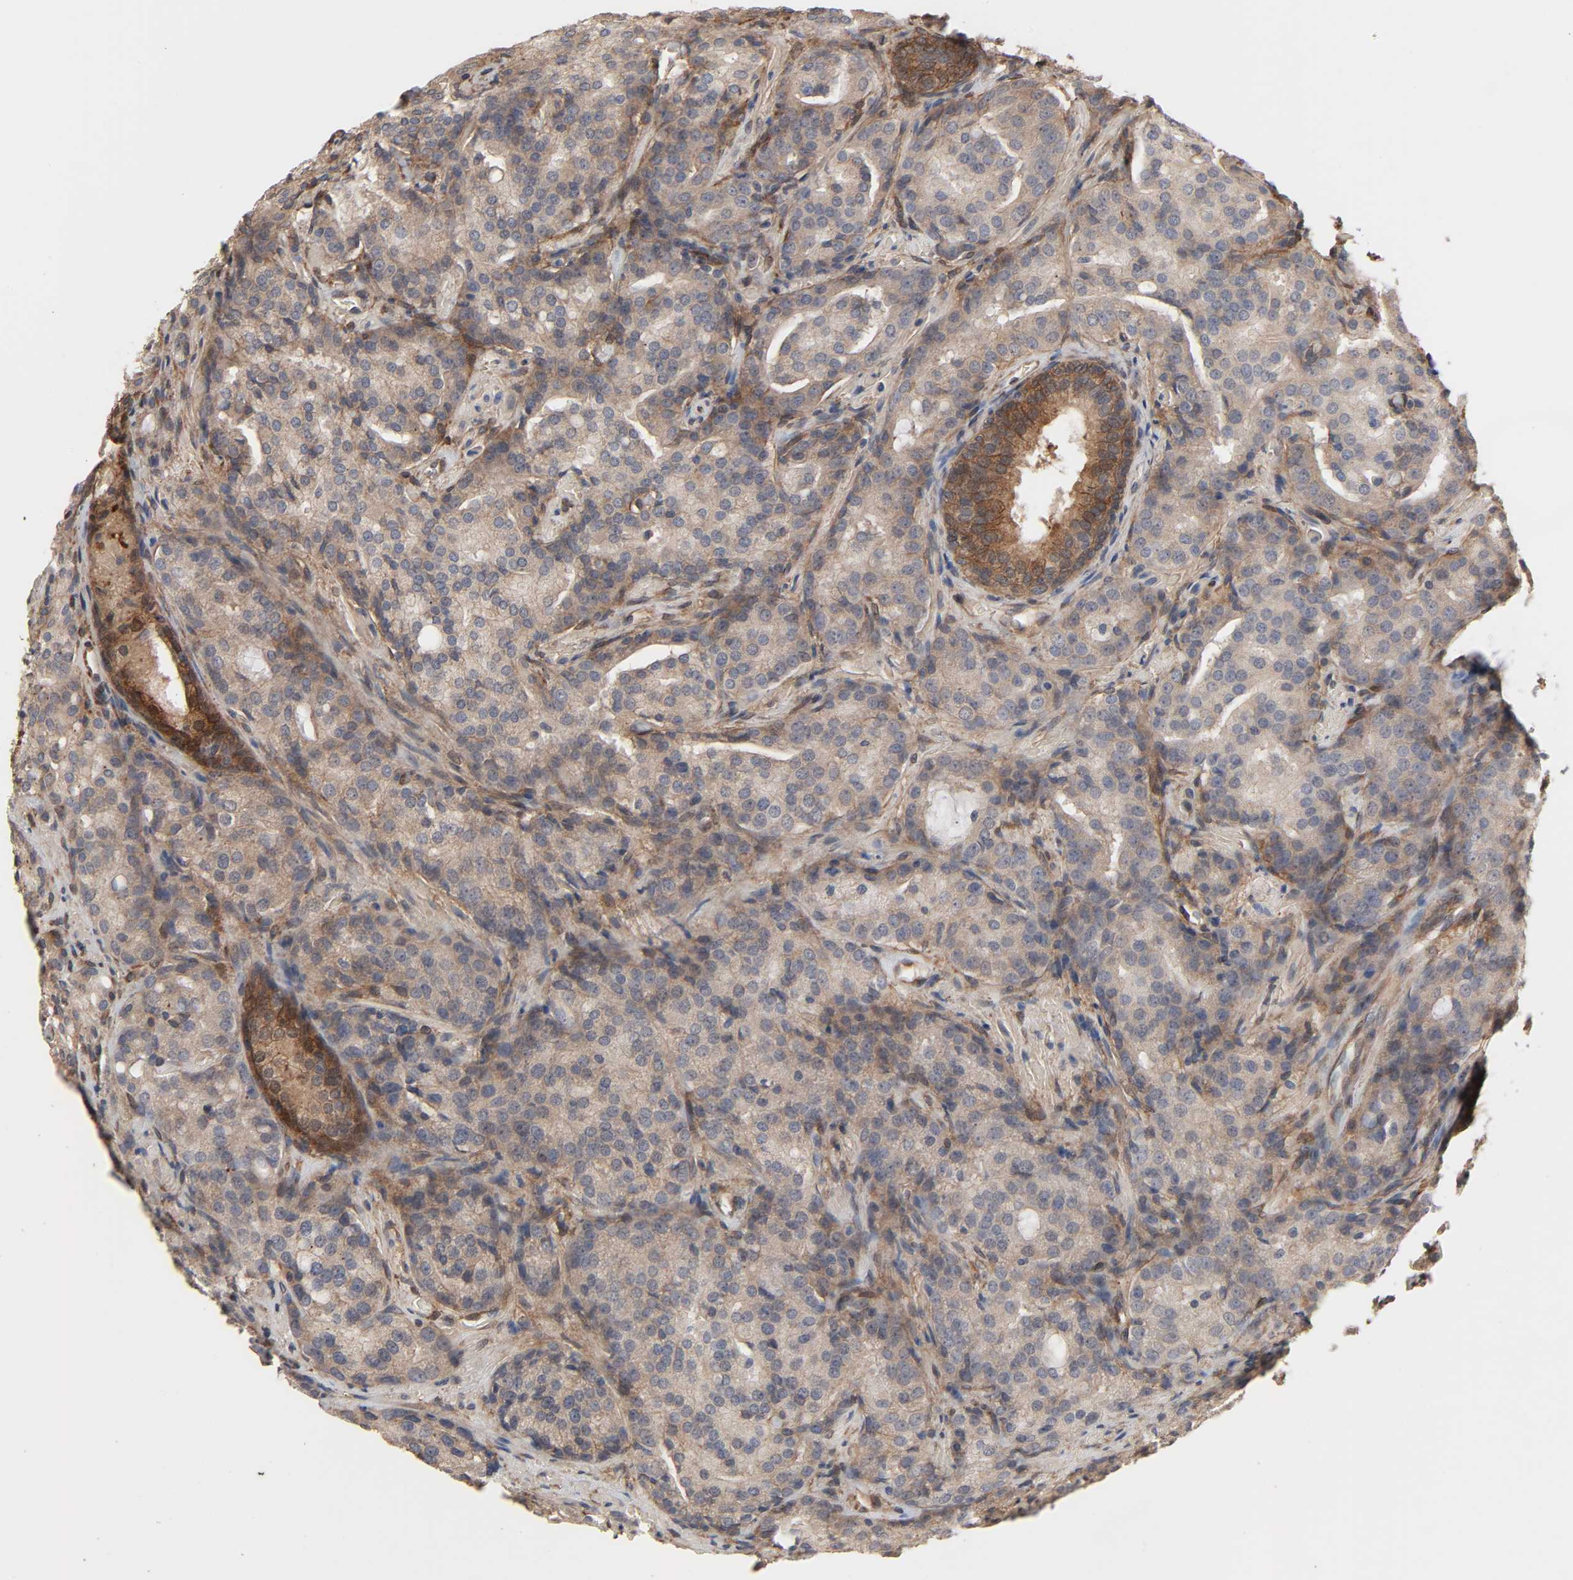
{"staining": {"intensity": "moderate", "quantity": ">75%", "location": "cytoplasmic/membranous"}, "tissue": "prostate cancer", "cell_type": "Tumor cells", "image_type": "cancer", "snomed": [{"axis": "morphology", "description": "Adenocarcinoma, High grade"}, {"axis": "topography", "description": "Prostate"}], "caption": "IHC of prostate cancer reveals medium levels of moderate cytoplasmic/membranous positivity in about >75% of tumor cells.", "gene": "NDRG2", "patient": {"sex": "male", "age": 72}}